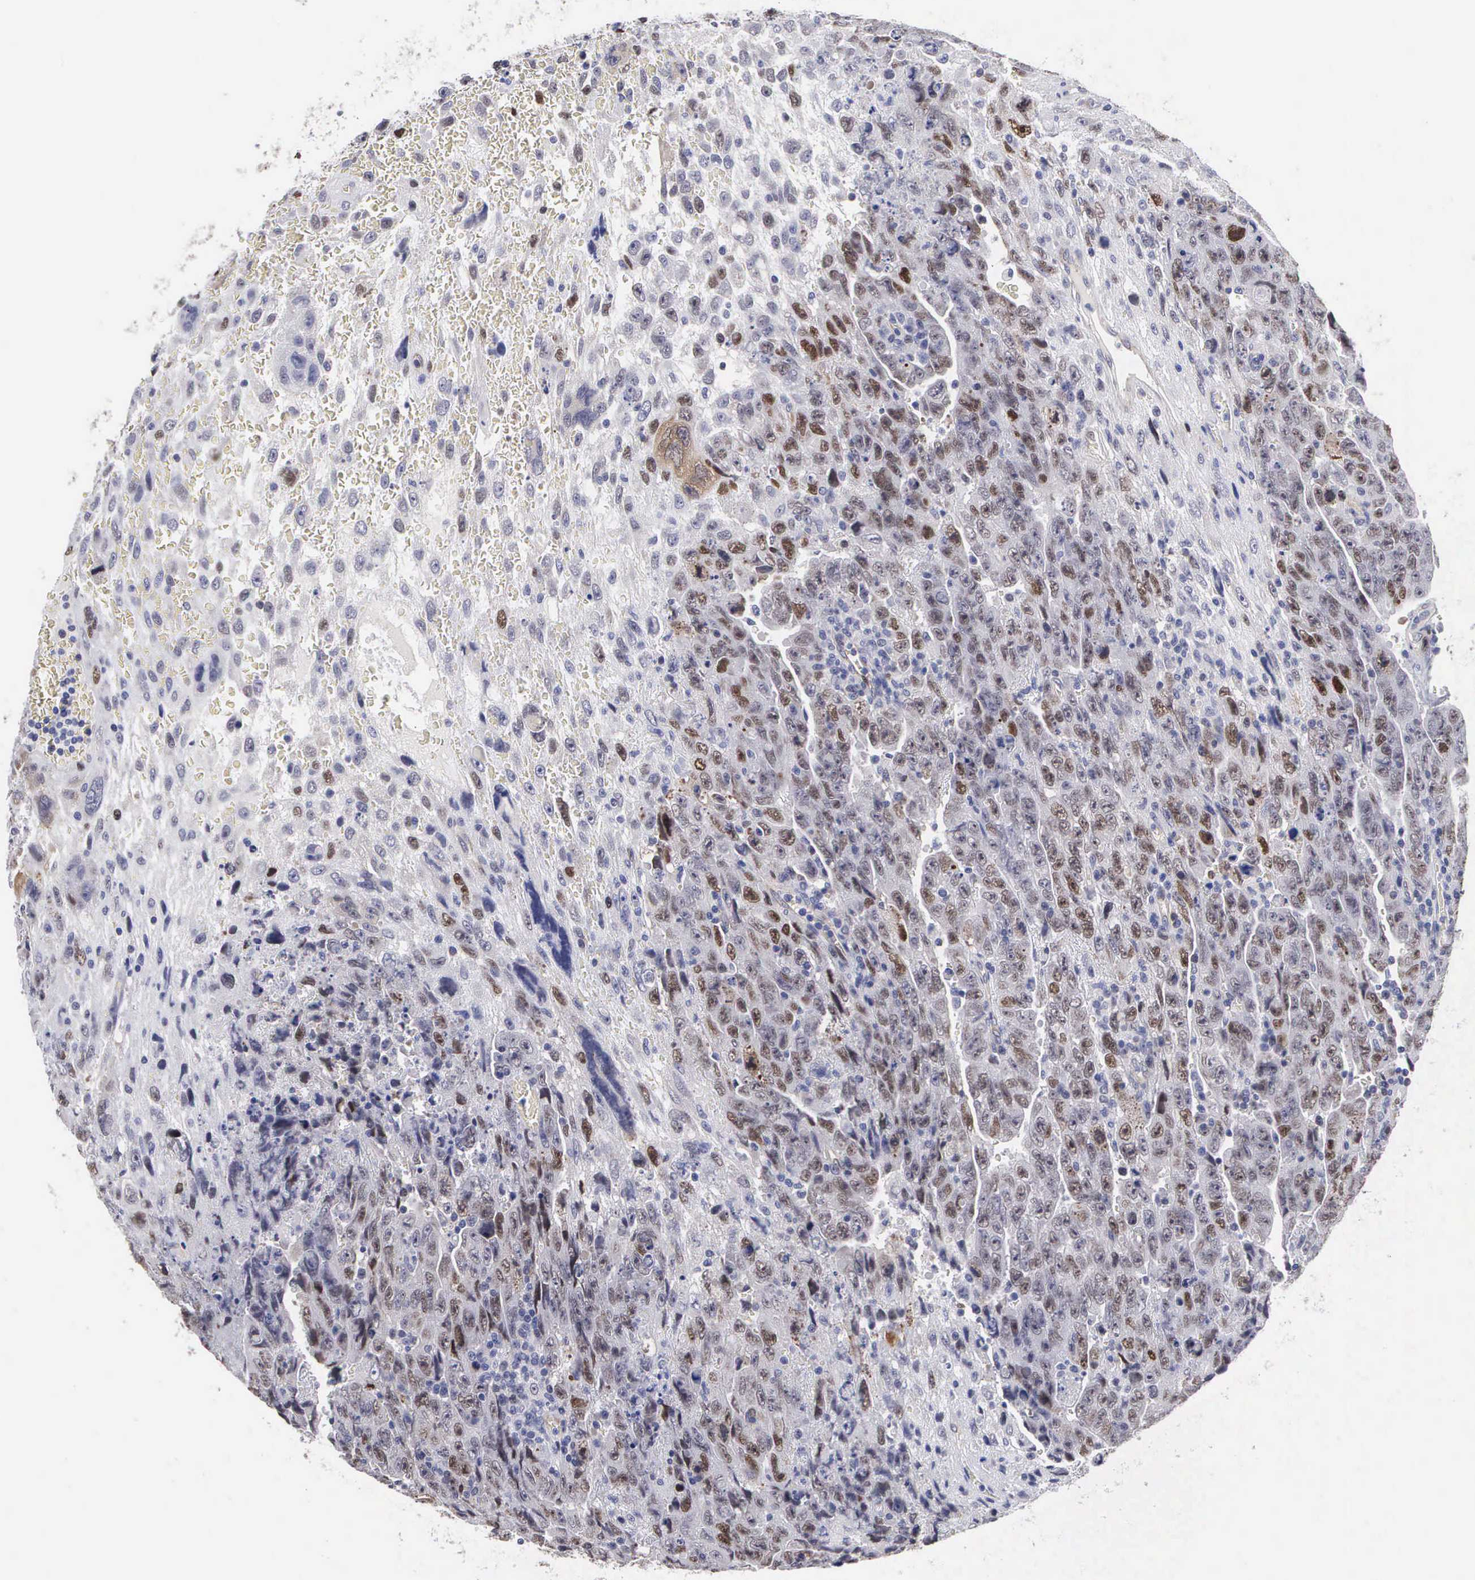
{"staining": {"intensity": "moderate", "quantity": "25%-75%", "location": "cytoplasmic/membranous,nuclear"}, "tissue": "testis cancer", "cell_type": "Tumor cells", "image_type": "cancer", "snomed": [{"axis": "morphology", "description": "Carcinoma, Embryonal, NOS"}, {"axis": "topography", "description": "Testis"}], "caption": "Brown immunohistochemical staining in testis embryonal carcinoma exhibits moderate cytoplasmic/membranous and nuclear expression in about 25%-75% of tumor cells. (Stains: DAB in brown, nuclei in blue, Microscopy: brightfield microscopy at high magnification).", "gene": "MAST4", "patient": {"sex": "male", "age": 28}}